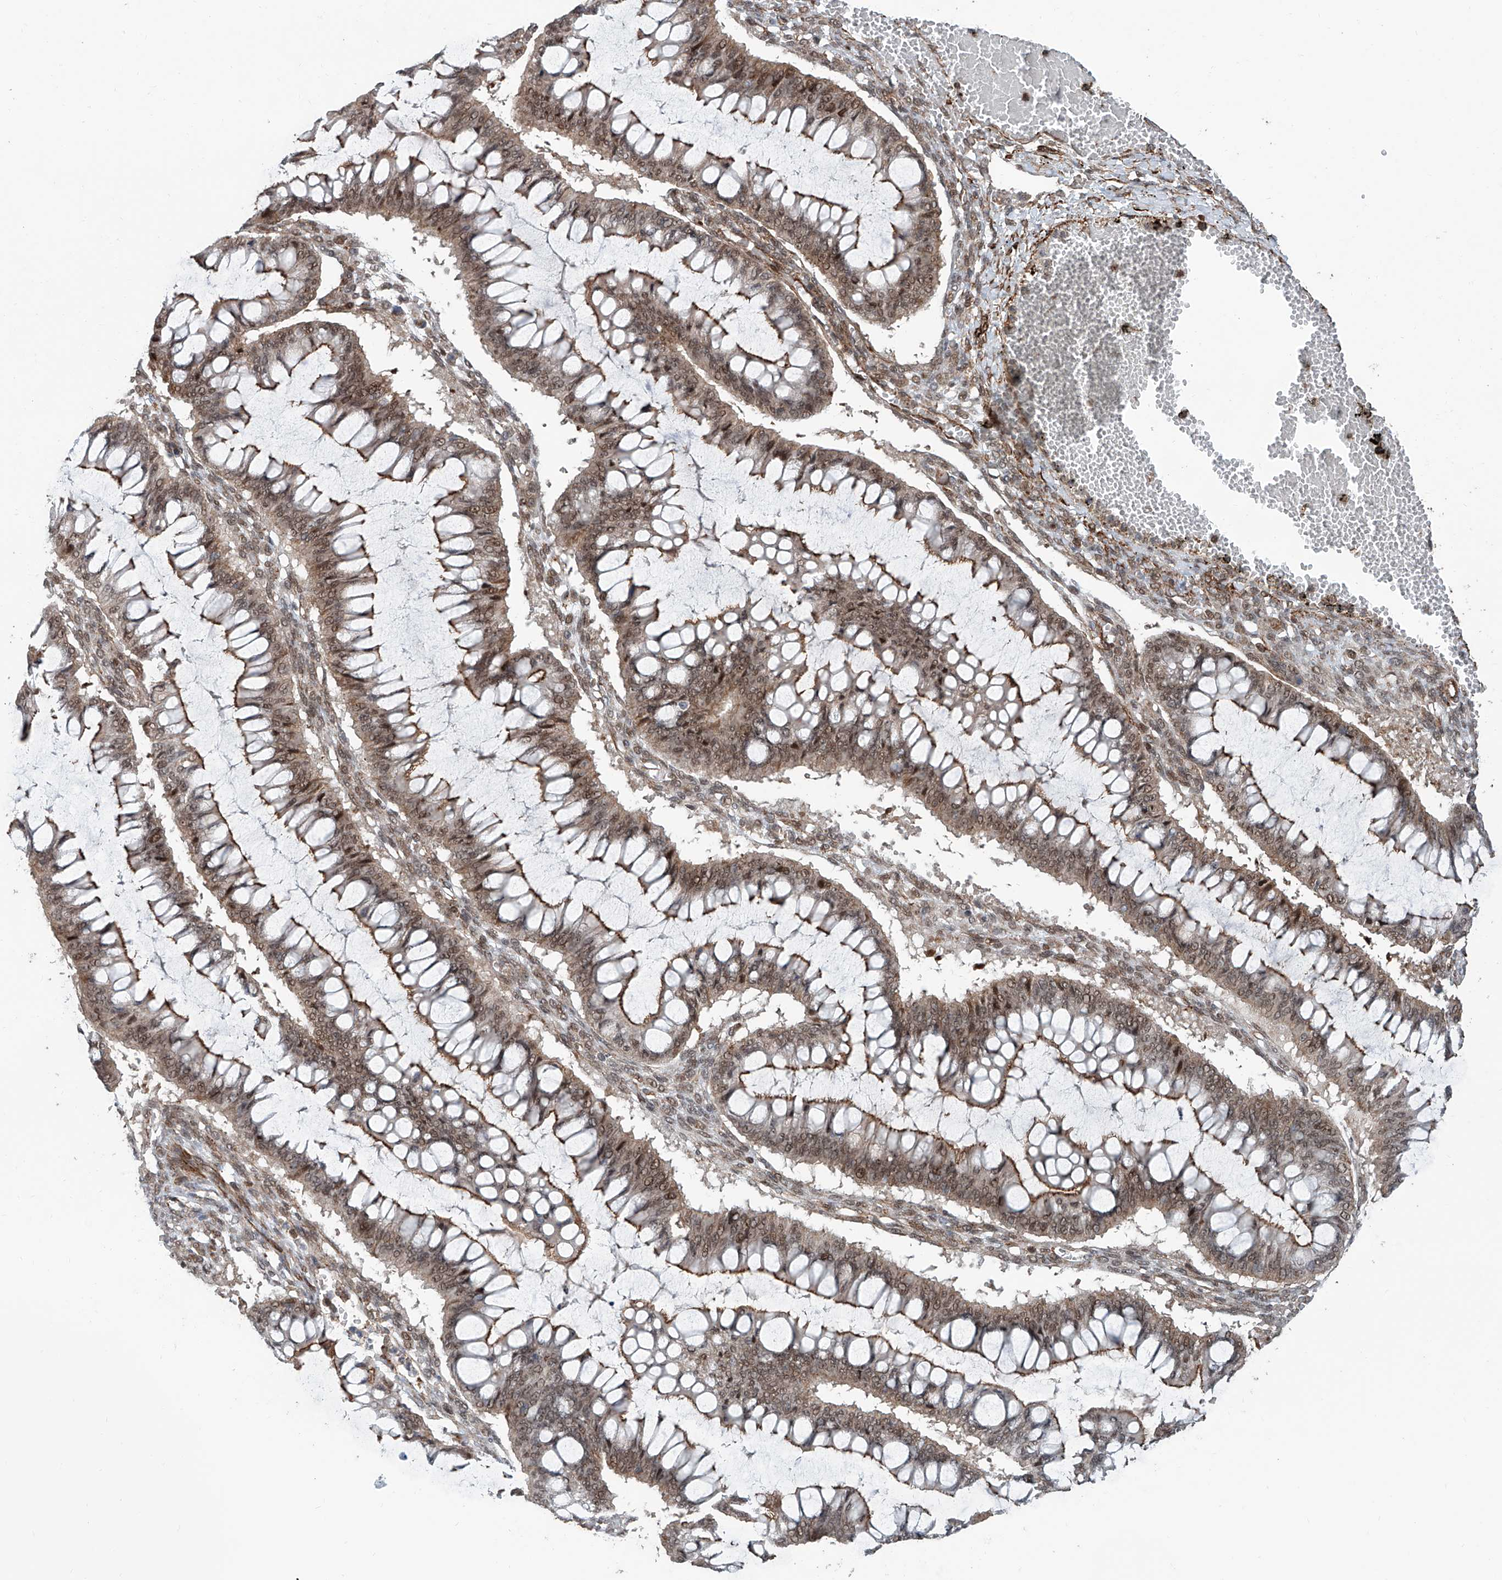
{"staining": {"intensity": "moderate", "quantity": "25%-75%", "location": "cytoplasmic/membranous,nuclear"}, "tissue": "ovarian cancer", "cell_type": "Tumor cells", "image_type": "cancer", "snomed": [{"axis": "morphology", "description": "Cystadenocarcinoma, mucinous, NOS"}, {"axis": "topography", "description": "Ovary"}], "caption": "Protein staining of ovarian mucinous cystadenocarcinoma tissue reveals moderate cytoplasmic/membranous and nuclear positivity in about 25%-75% of tumor cells.", "gene": "SDE2", "patient": {"sex": "female", "age": 73}}